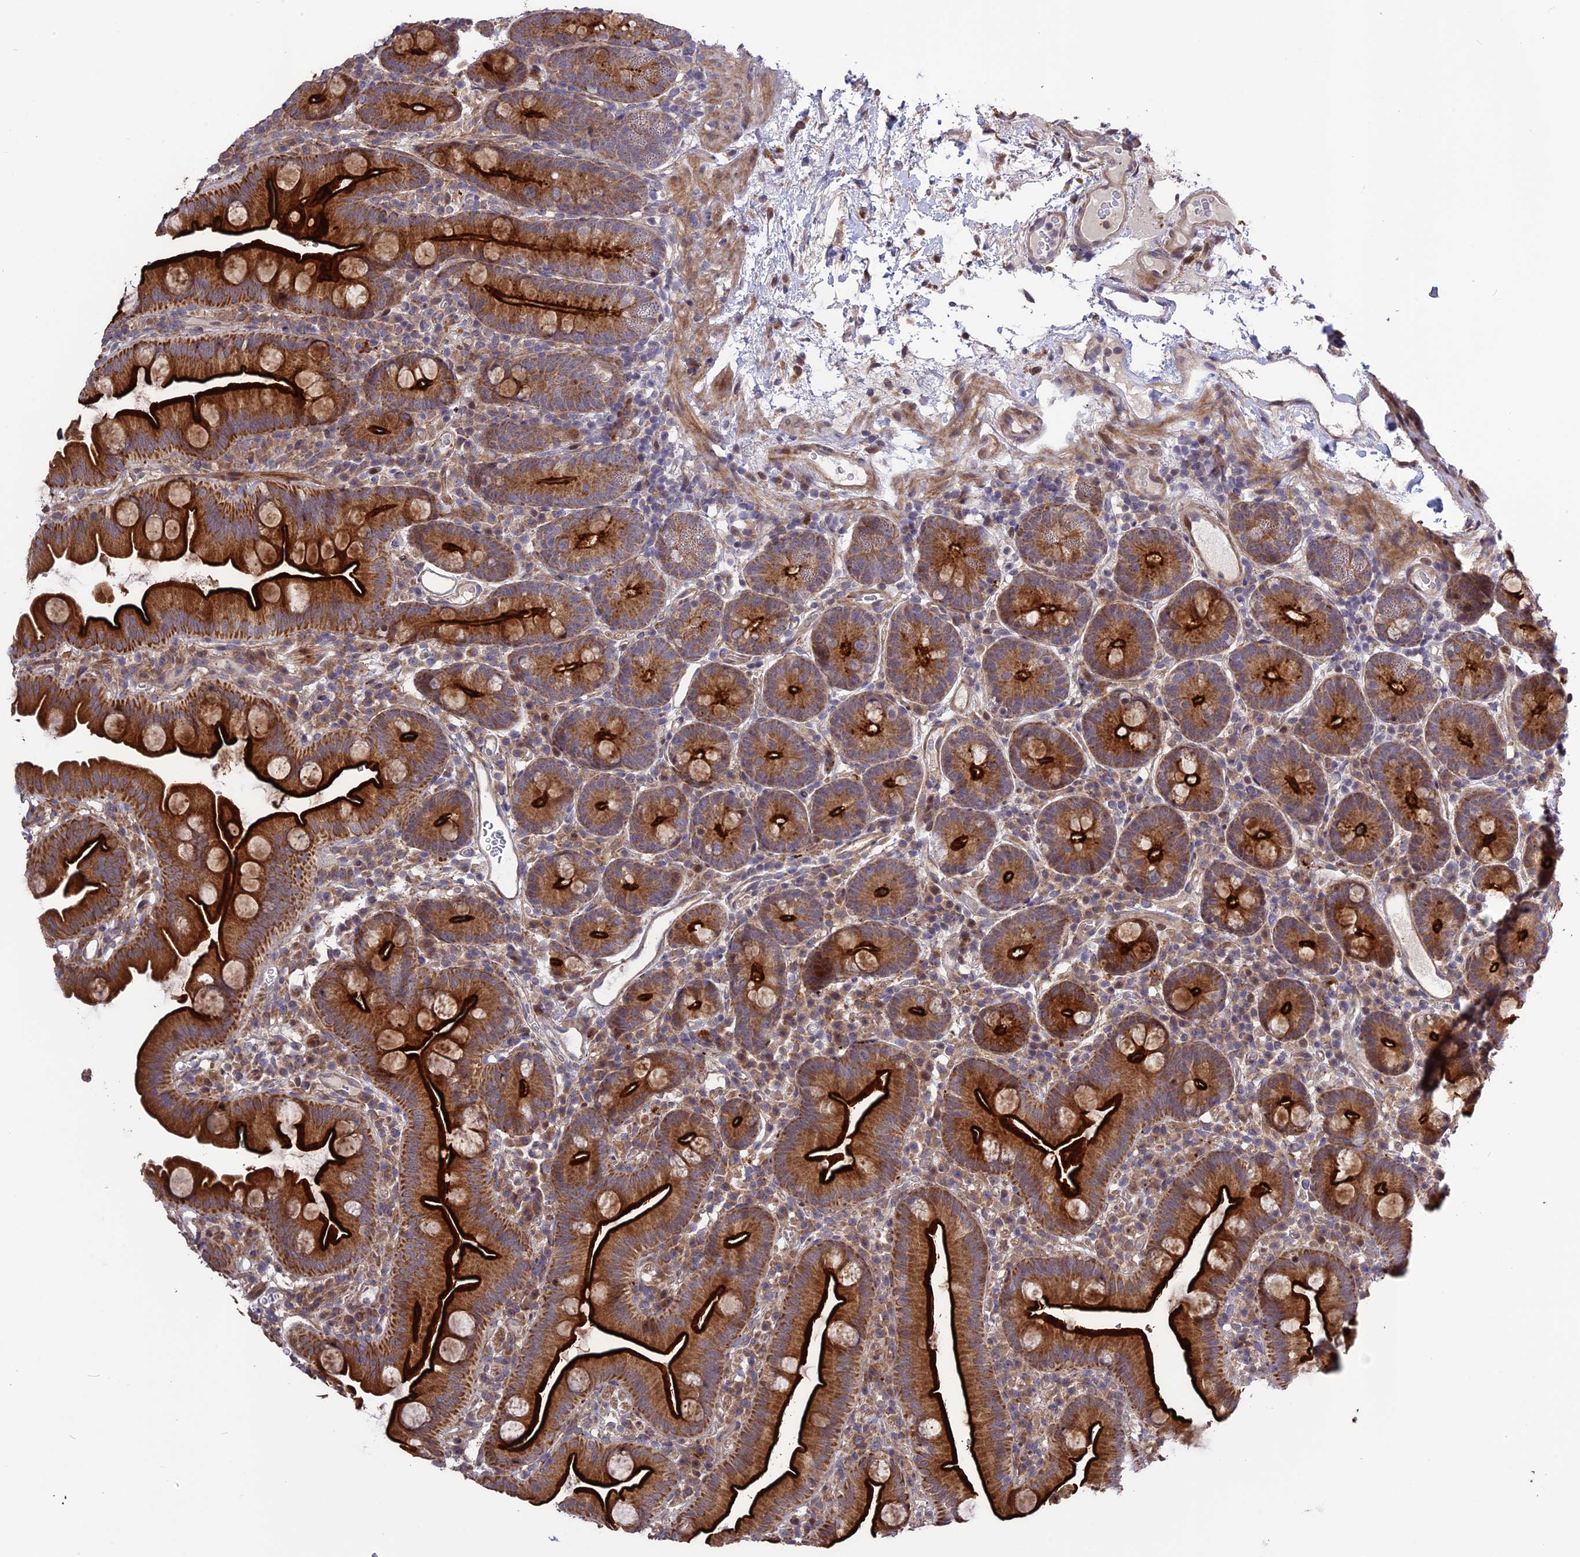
{"staining": {"intensity": "strong", "quantity": ">75%", "location": "cytoplasmic/membranous"}, "tissue": "small intestine", "cell_type": "Glandular cells", "image_type": "normal", "snomed": [{"axis": "morphology", "description": "Normal tissue, NOS"}, {"axis": "topography", "description": "Small intestine"}], "caption": "Small intestine stained with a brown dye exhibits strong cytoplasmic/membranous positive expression in about >75% of glandular cells.", "gene": "SPG21", "patient": {"sex": "female", "age": 68}}